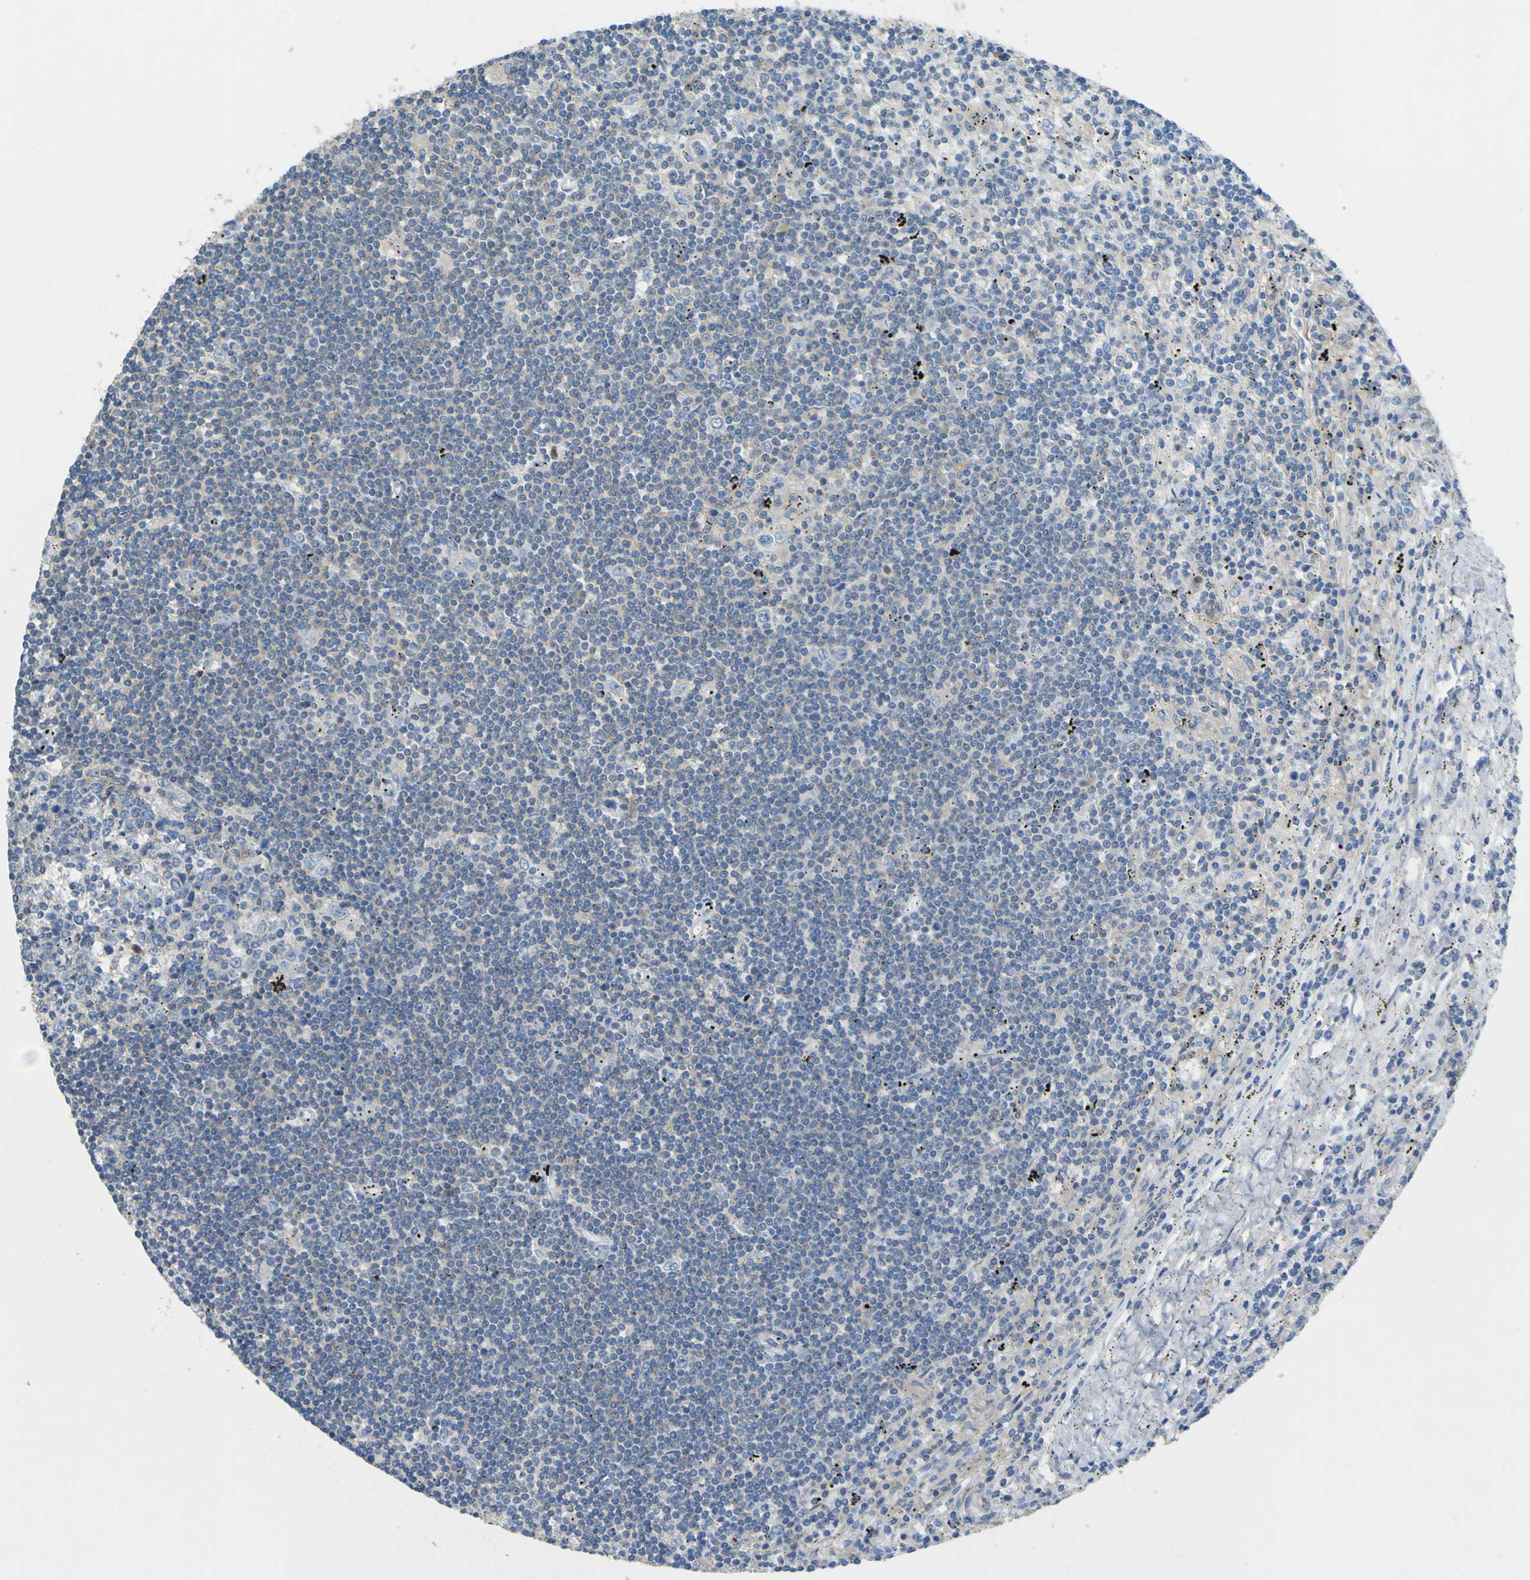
{"staining": {"intensity": "negative", "quantity": "none", "location": "none"}, "tissue": "lymphoma", "cell_type": "Tumor cells", "image_type": "cancer", "snomed": [{"axis": "morphology", "description": "Malignant lymphoma, non-Hodgkin's type, Low grade"}, {"axis": "topography", "description": "Spleen"}], "caption": "Immunohistochemical staining of lymphoma displays no significant positivity in tumor cells.", "gene": "OGN", "patient": {"sex": "male", "age": 76}}